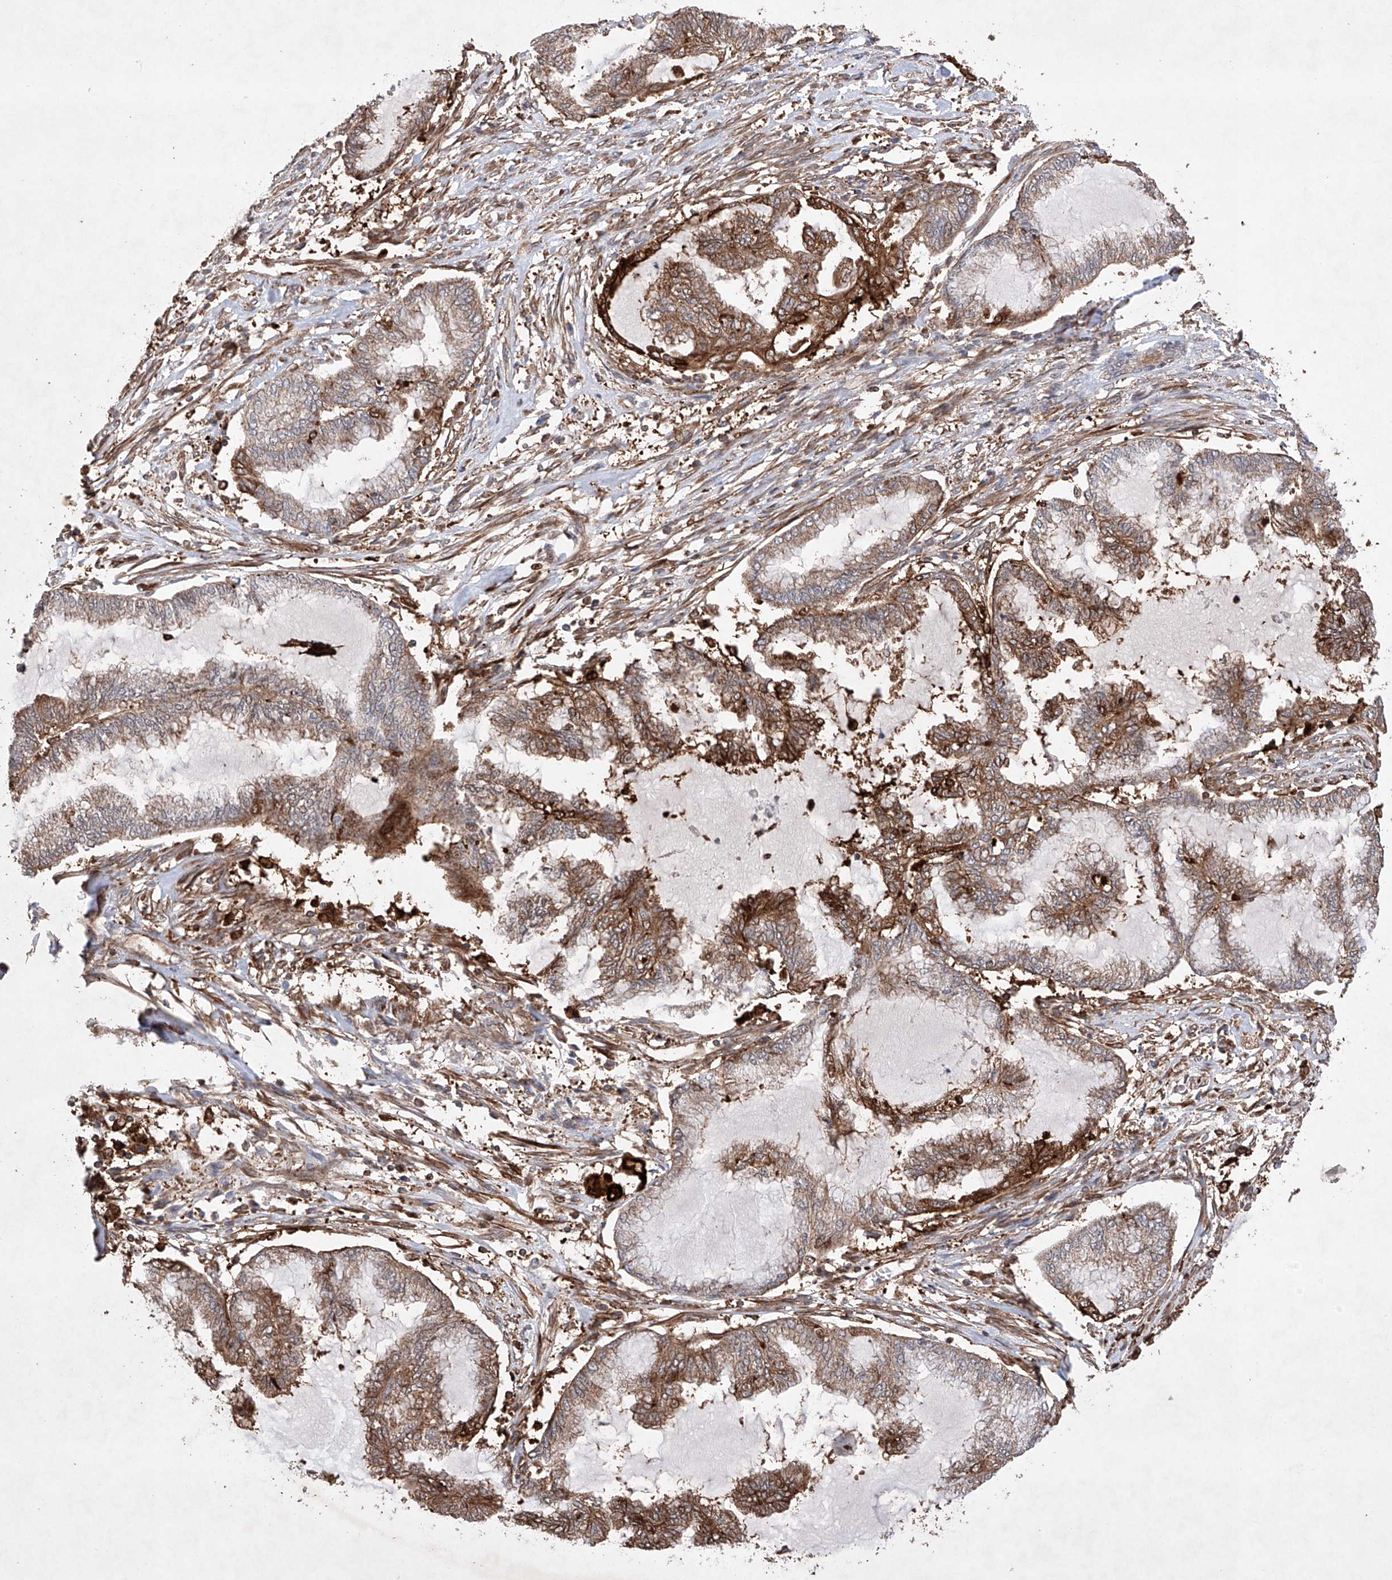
{"staining": {"intensity": "moderate", "quantity": ">75%", "location": "cytoplasmic/membranous"}, "tissue": "endometrial cancer", "cell_type": "Tumor cells", "image_type": "cancer", "snomed": [{"axis": "morphology", "description": "Adenocarcinoma, NOS"}, {"axis": "topography", "description": "Endometrium"}], "caption": "Immunohistochemistry (DAB (3,3'-diaminobenzidine)) staining of endometrial adenocarcinoma exhibits moderate cytoplasmic/membranous protein positivity in about >75% of tumor cells. The staining was performed using DAB to visualize the protein expression in brown, while the nuclei were stained in blue with hematoxylin (Magnification: 20x).", "gene": "TIMM23", "patient": {"sex": "female", "age": 86}}